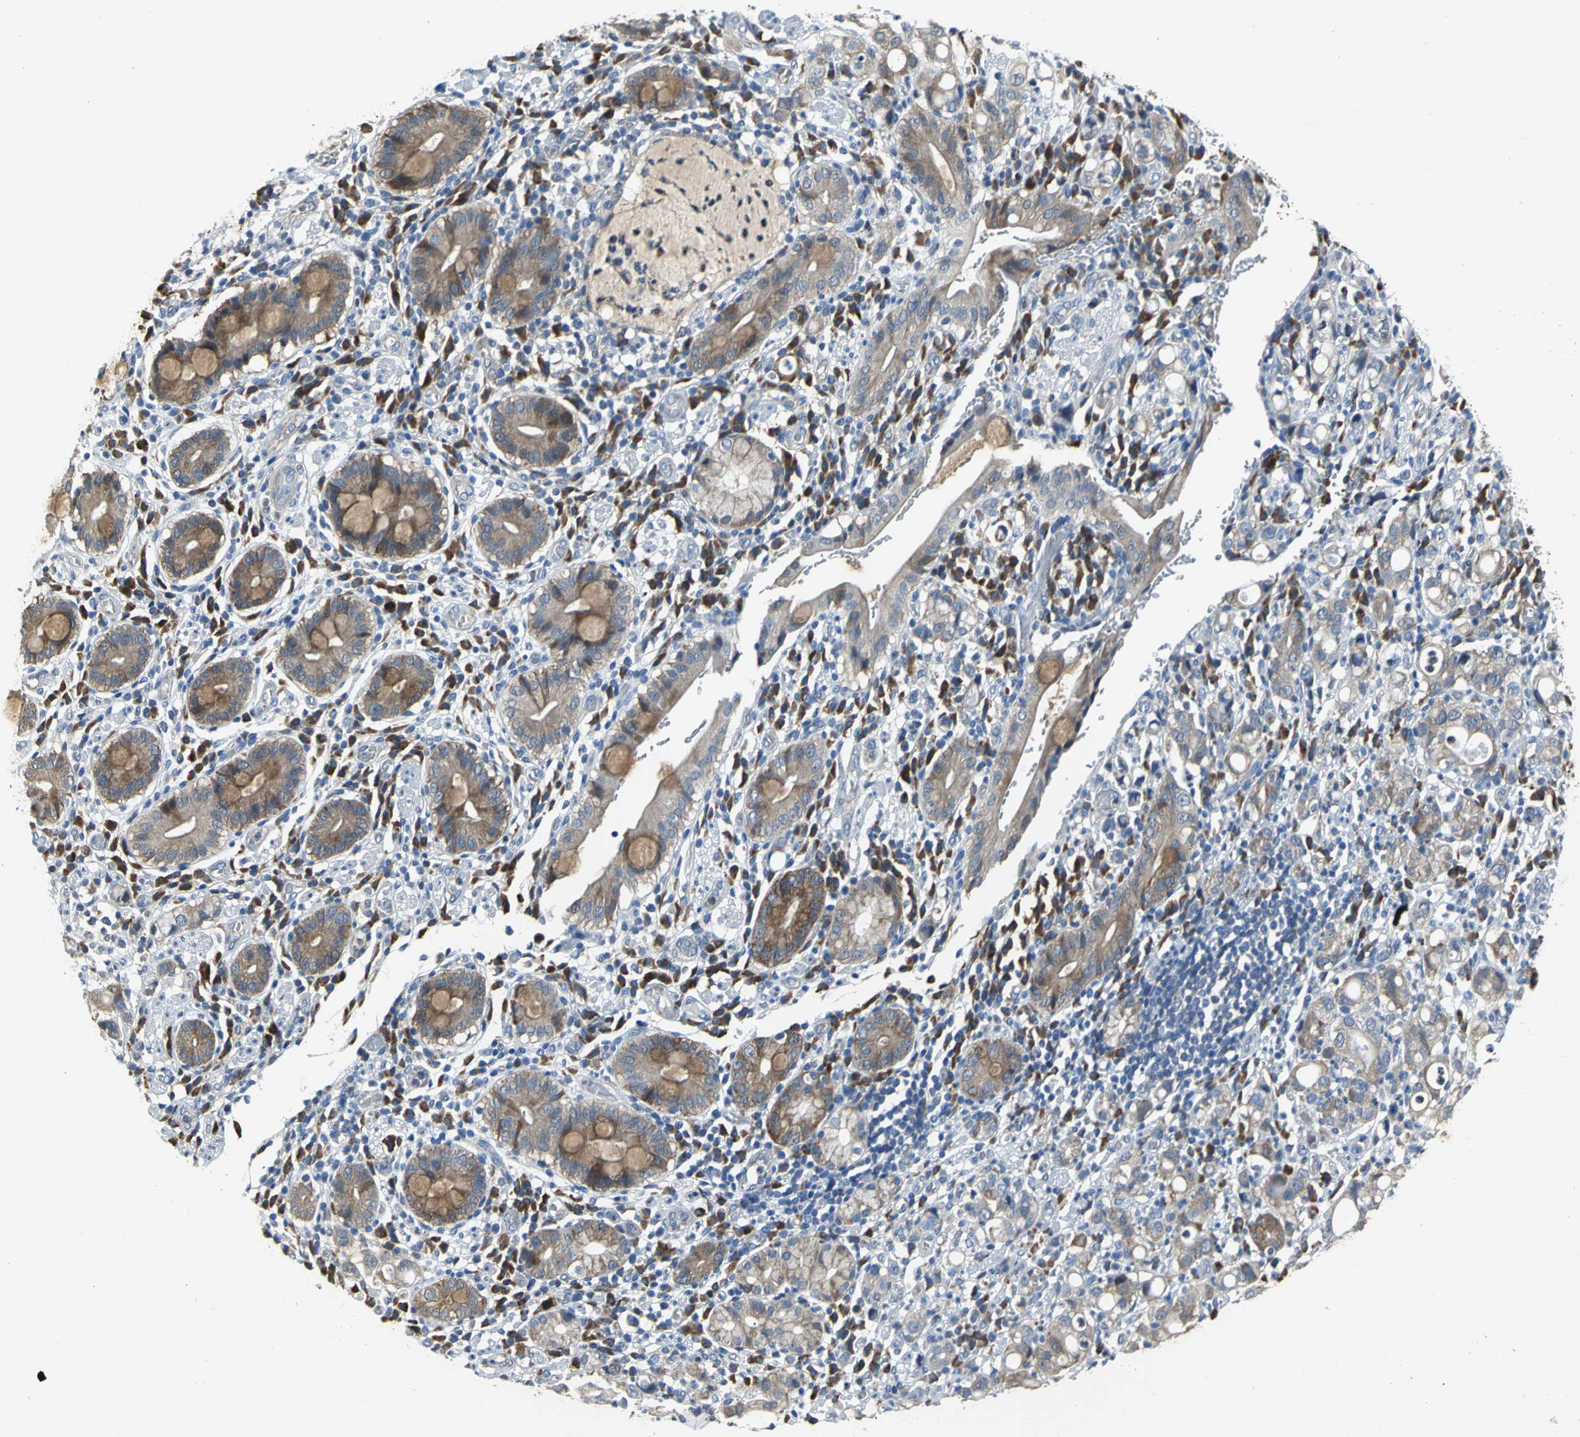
{"staining": {"intensity": "moderate", "quantity": "25%-75%", "location": "cytoplasmic/membranous"}, "tissue": "stomach cancer", "cell_type": "Tumor cells", "image_type": "cancer", "snomed": [{"axis": "morphology", "description": "Adenocarcinoma, NOS"}, {"axis": "topography", "description": "Stomach"}], "caption": "Adenocarcinoma (stomach) was stained to show a protein in brown. There is medium levels of moderate cytoplasmic/membranous expression in about 25%-75% of tumor cells.", "gene": "EIF5A", "patient": {"sex": "female", "age": 75}}